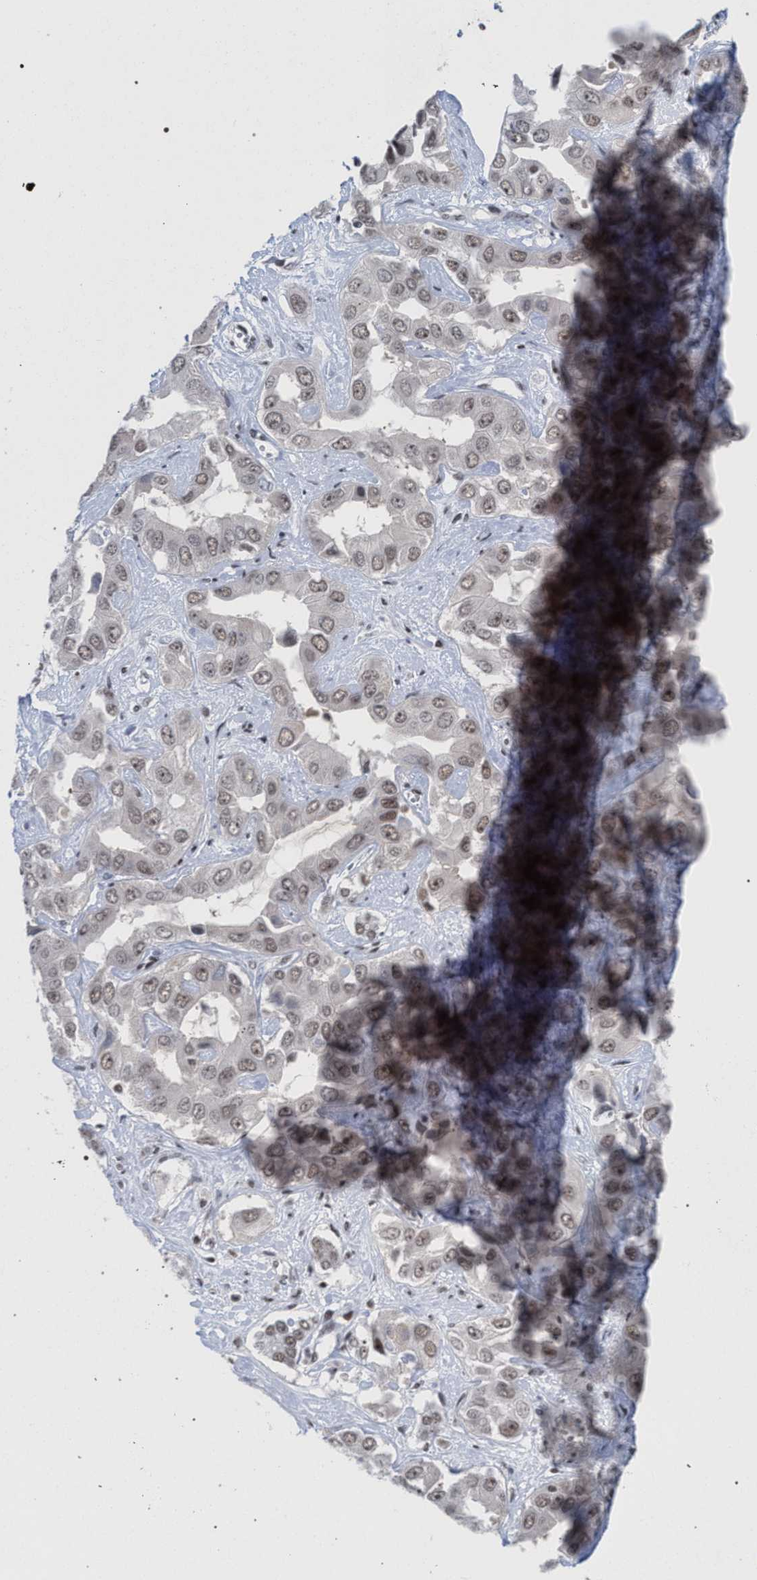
{"staining": {"intensity": "weak", "quantity": ">75%", "location": "nuclear"}, "tissue": "liver cancer", "cell_type": "Tumor cells", "image_type": "cancer", "snomed": [{"axis": "morphology", "description": "Cholangiocarcinoma"}, {"axis": "topography", "description": "Liver"}], "caption": "Liver cancer stained with a protein marker displays weak staining in tumor cells.", "gene": "SCAF4", "patient": {"sex": "female", "age": 52}}